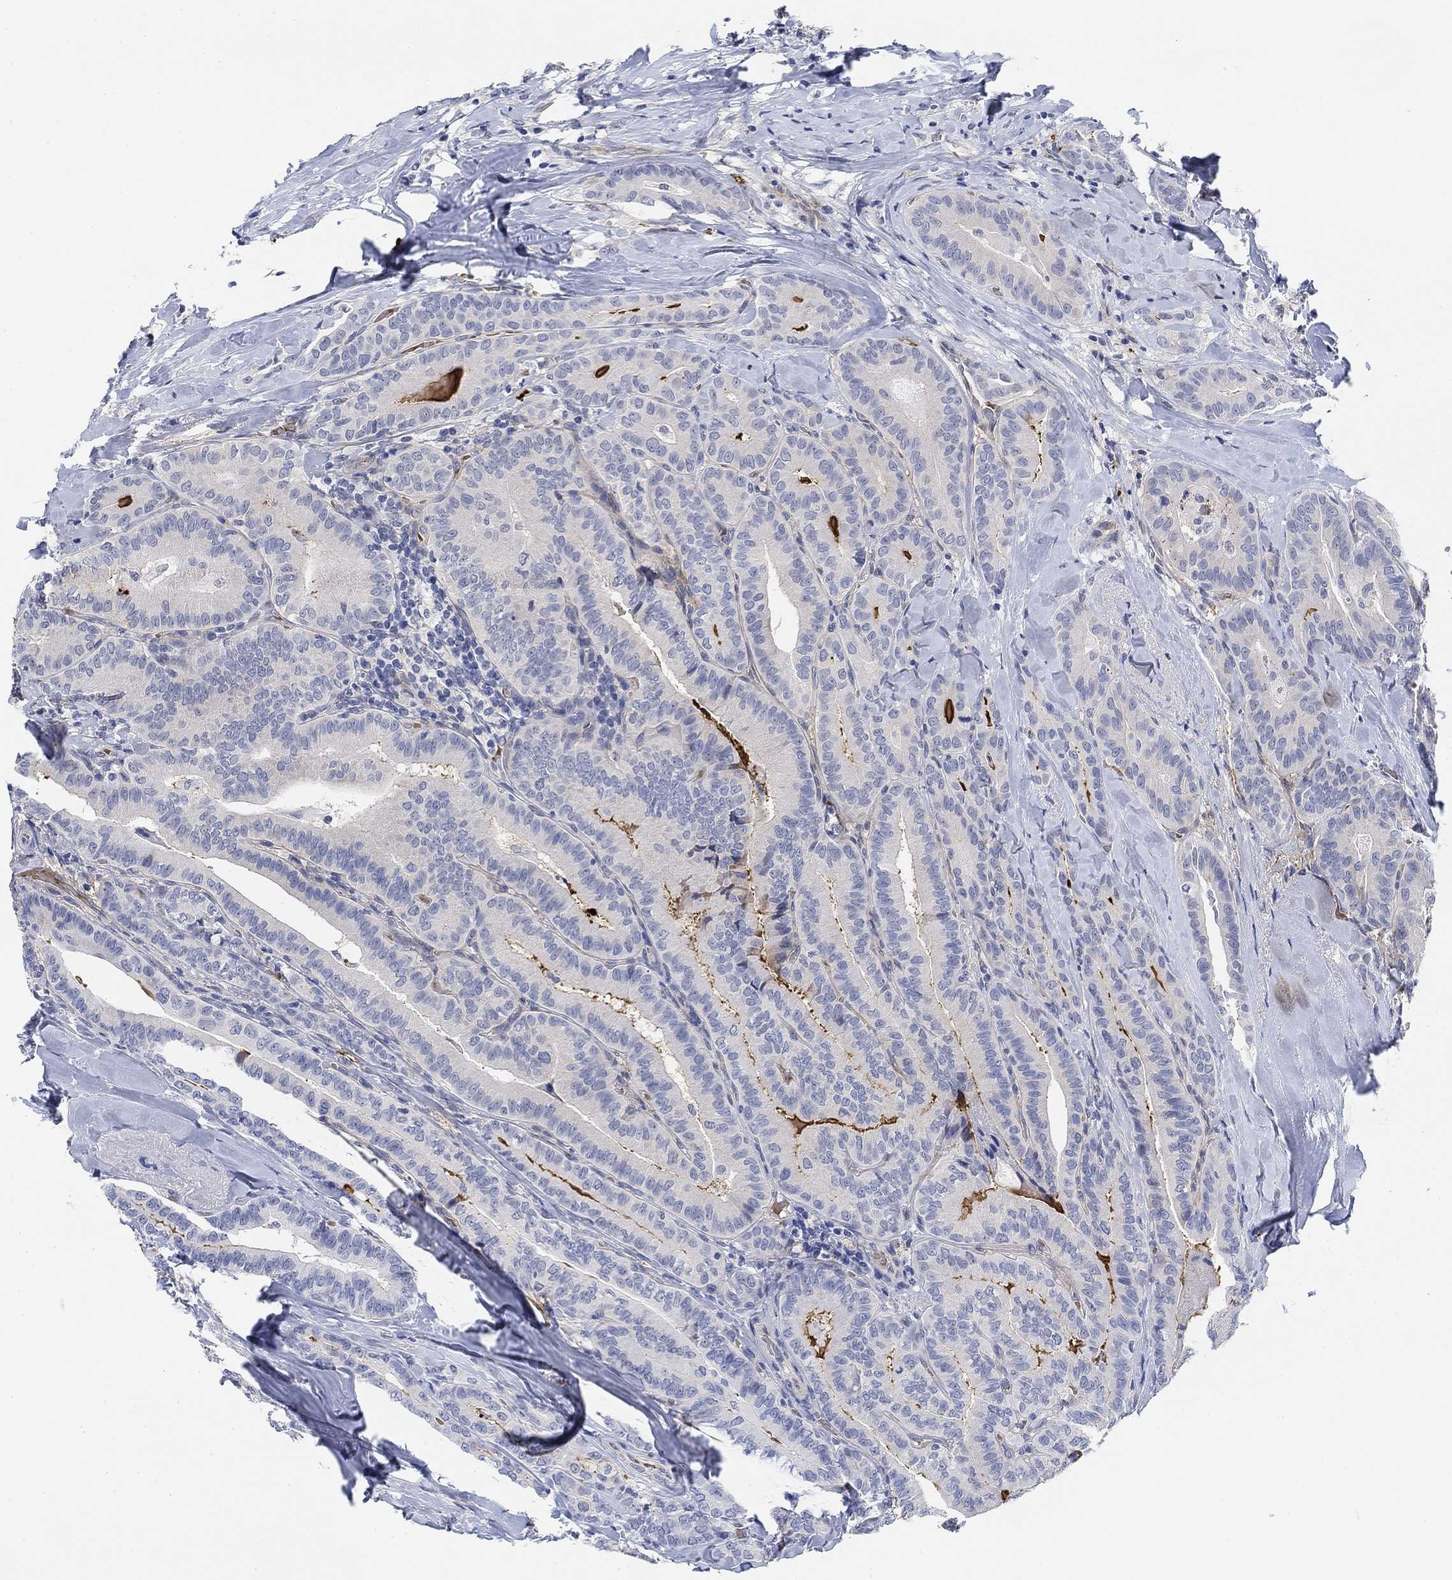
{"staining": {"intensity": "negative", "quantity": "none", "location": "none"}, "tissue": "thyroid cancer", "cell_type": "Tumor cells", "image_type": "cancer", "snomed": [{"axis": "morphology", "description": "Papillary adenocarcinoma, NOS"}, {"axis": "topography", "description": "Thyroid gland"}], "caption": "IHC of papillary adenocarcinoma (thyroid) demonstrates no positivity in tumor cells.", "gene": "PAX6", "patient": {"sex": "male", "age": 61}}